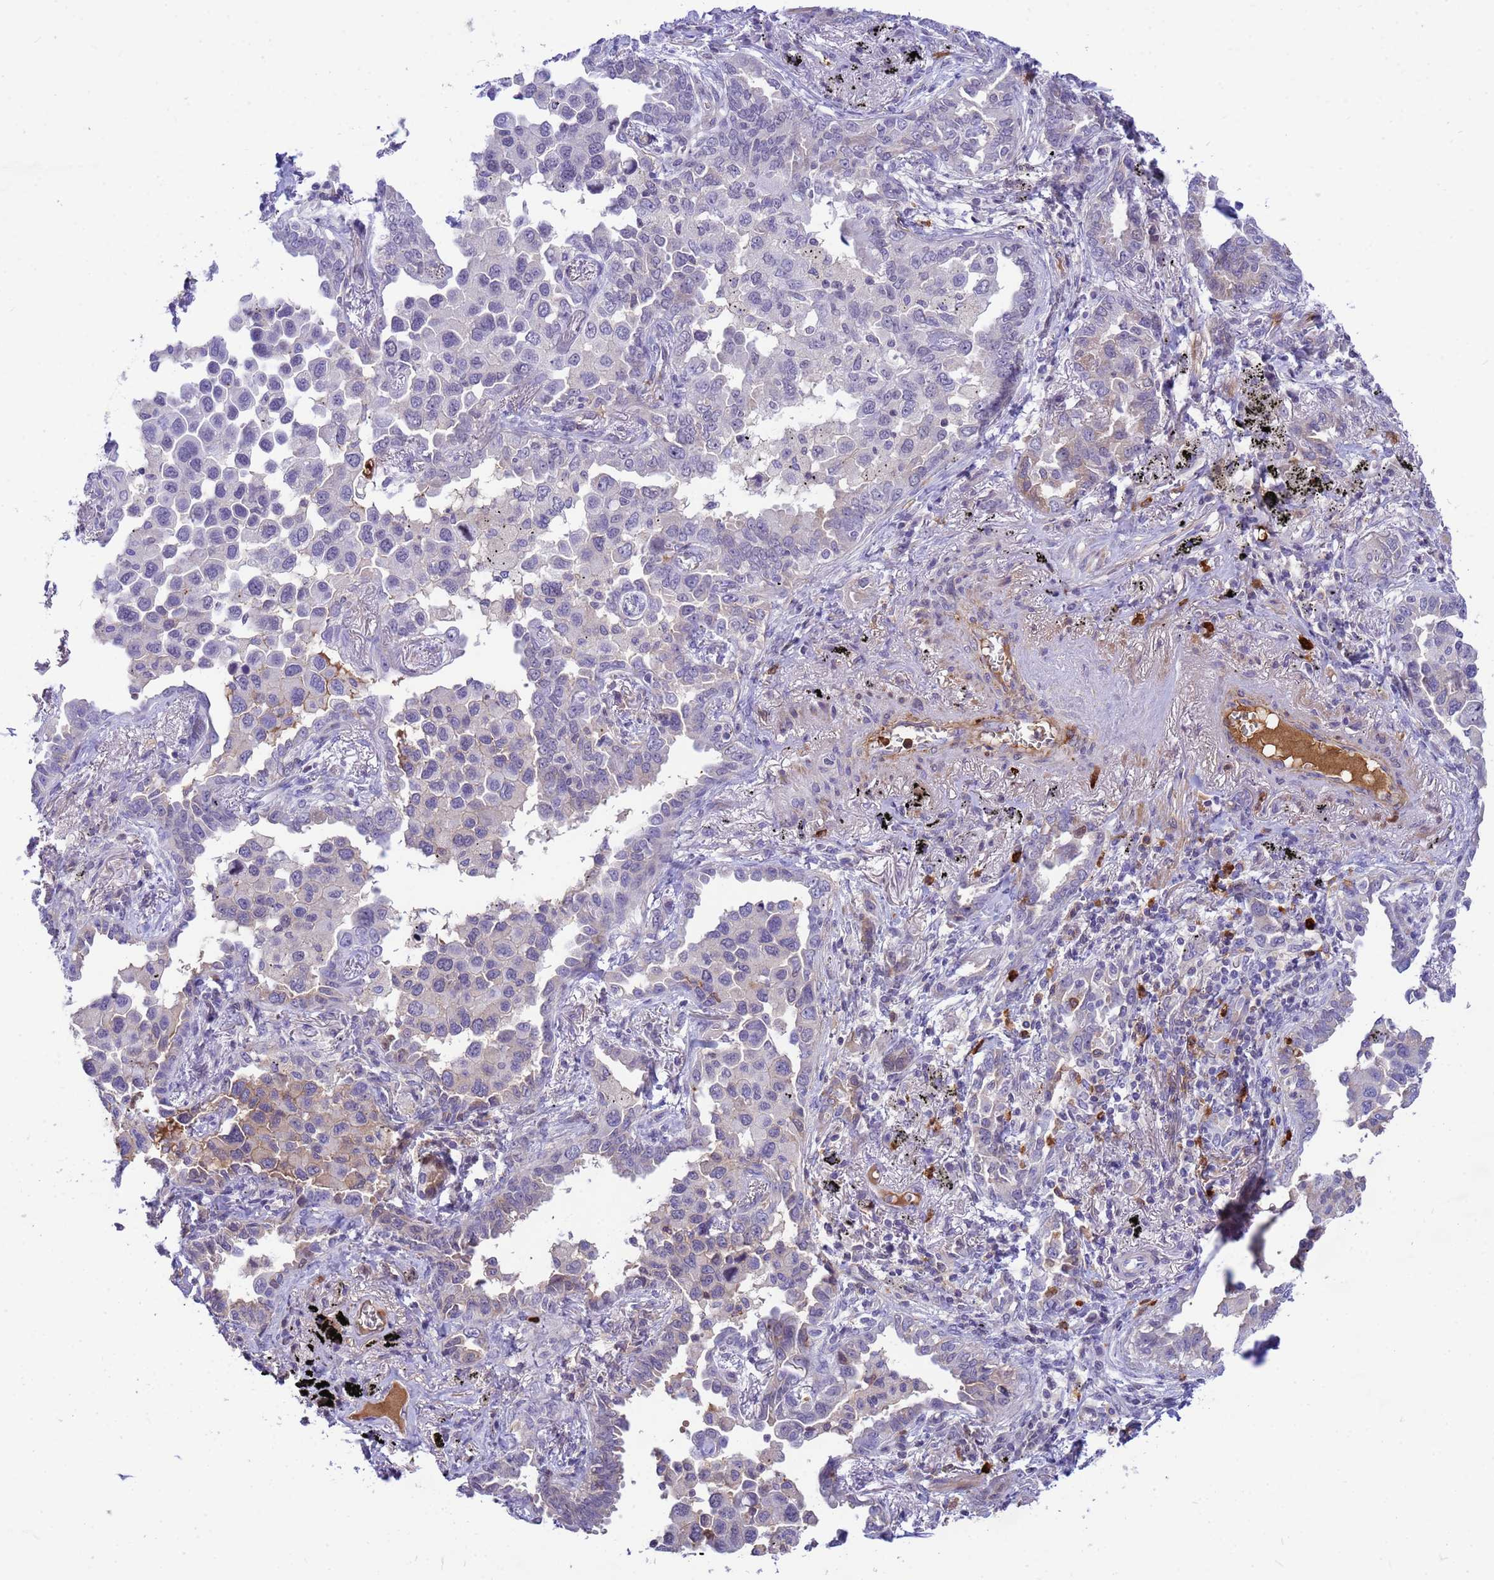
{"staining": {"intensity": "negative", "quantity": "none", "location": "none"}, "tissue": "lung cancer", "cell_type": "Tumor cells", "image_type": "cancer", "snomed": [{"axis": "morphology", "description": "Adenocarcinoma, NOS"}, {"axis": "topography", "description": "Lung"}], "caption": "IHC of human lung adenocarcinoma shows no staining in tumor cells. (Immunohistochemistry, brightfield microscopy, high magnification).", "gene": "ORM1", "patient": {"sex": "male", "age": 67}}